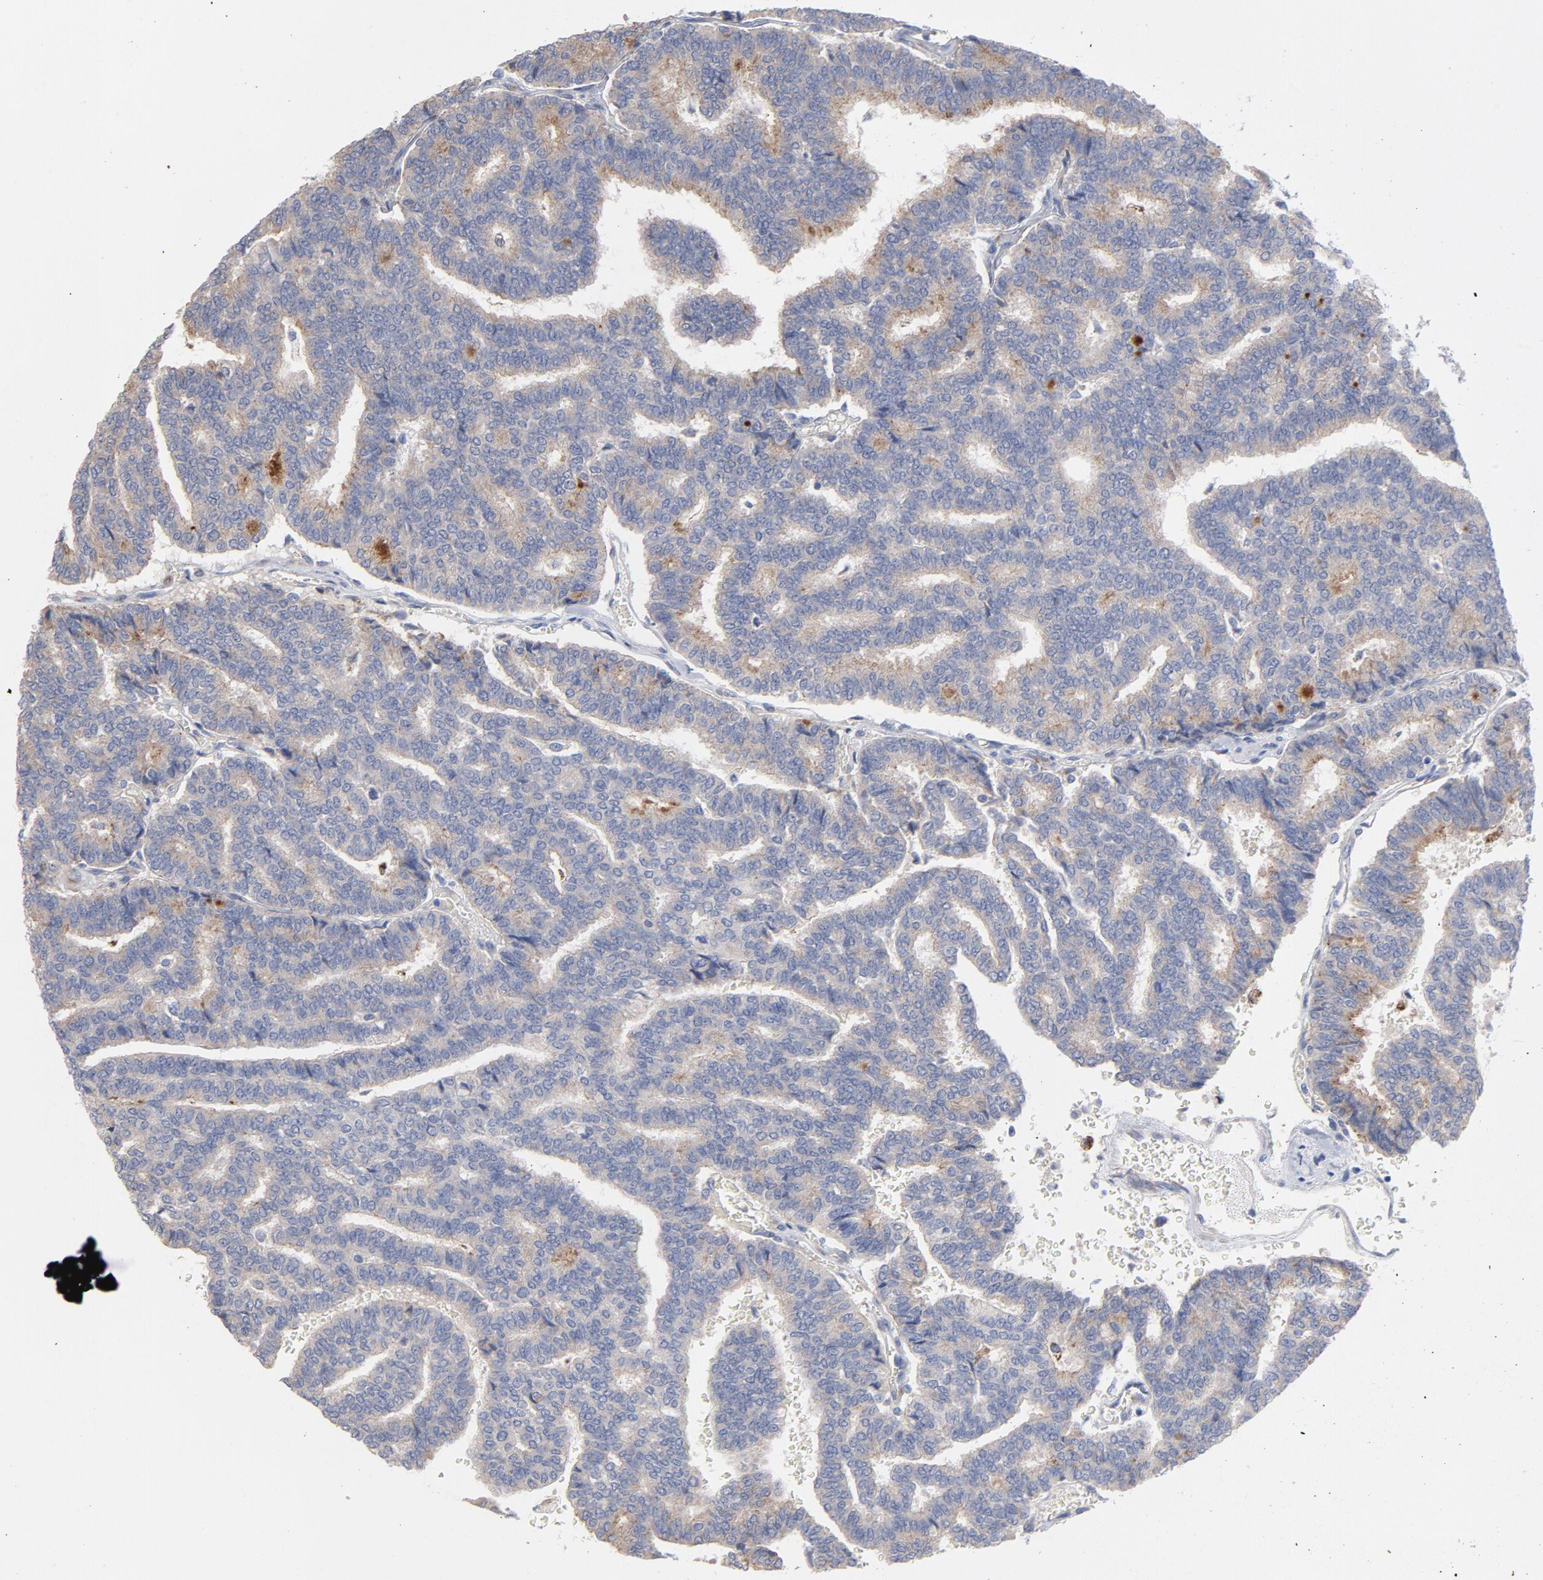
{"staining": {"intensity": "moderate", "quantity": ">75%", "location": "cytoplasmic/membranous"}, "tissue": "thyroid cancer", "cell_type": "Tumor cells", "image_type": "cancer", "snomed": [{"axis": "morphology", "description": "Papillary adenocarcinoma, NOS"}, {"axis": "topography", "description": "Thyroid gland"}], "caption": "Thyroid papillary adenocarcinoma was stained to show a protein in brown. There is medium levels of moderate cytoplasmic/membranous positivity in about >75% of tumor cells.", "gene": "CPE", "patient": {"sex": "female", "age": 35}}